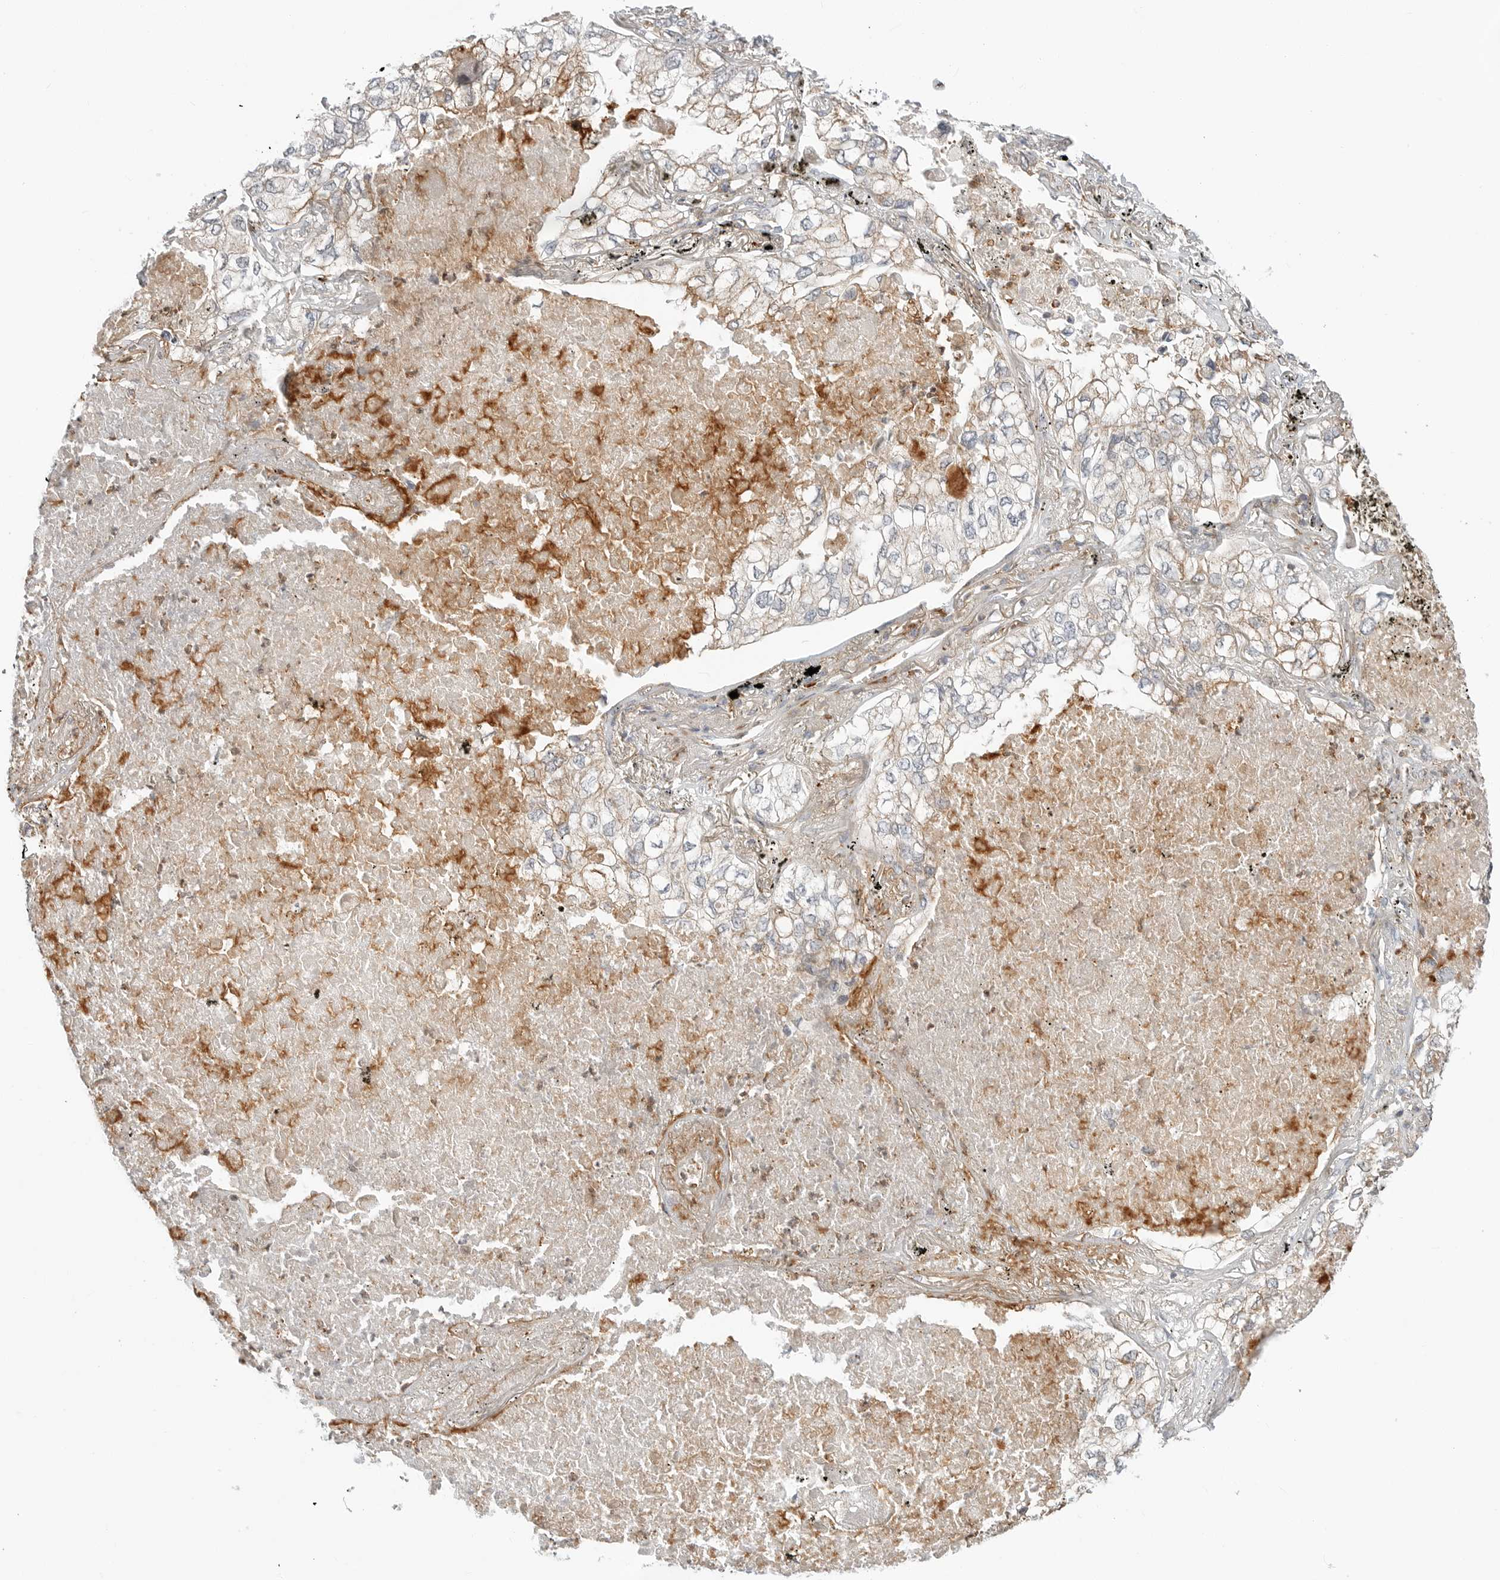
{"staining": {"intensity": "moderate", "quantity": "<25%", "location": "cytoplasmic/membranous"}, "tissue": "lung cancer", "cell_type": "Tumor cells", "image_type": "cancer", "snomed": [{"axis": "morphology", "description": "Adenocarcinoma, NOS"}, {"axis": "topography", "description": "Lung"}], "caption": "Protein expression analysis of lung adenocarcinoma demonstrates moderate cytoplasmic/membranous positivity in approximately <25% of tumor cells.", "gene": "C1QTNF1", "patient": {"sex": "male", "age": 65}}